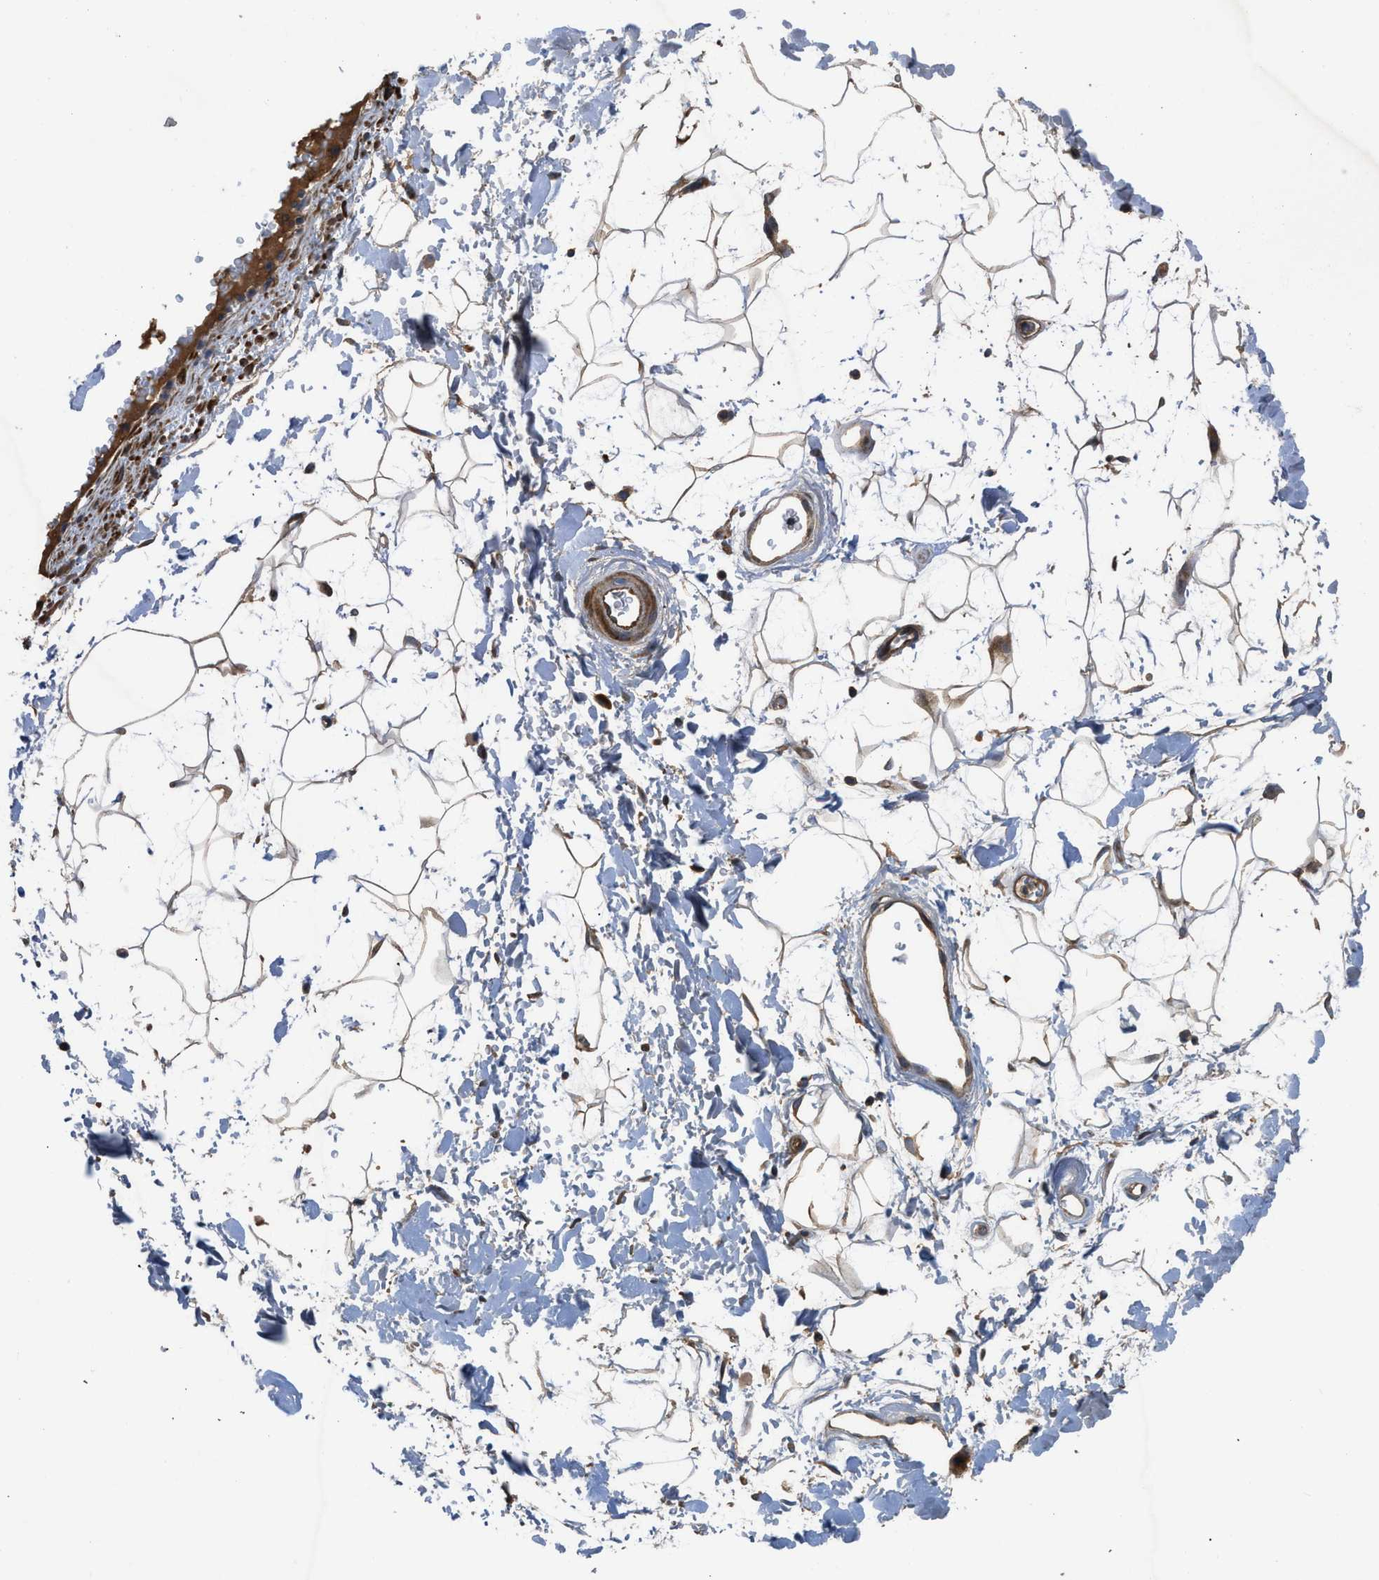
{"staining": {"intensity": "moderate", "quantity": ">75%", "location": "cytoplasmic/membranous"}, "tissue": "adipose tissue", "cell_type": "Adipocytes", "image_type": "normal", "snomed": [{"axis": "morphology", "description": "Normal tissue, NOS"}, {"axis": "topography", "description": "Soft tissue"}], "caption": "DAB immunohistochemical staining of normal adipose tissue shows moderate cytoplasmic/membranous protein expression in about >75% of adipocytes. (IHC, brightfield microscopy, high magnification).", "gene": "CNNM3", "patient": {"sex": "male", "age": 72}}